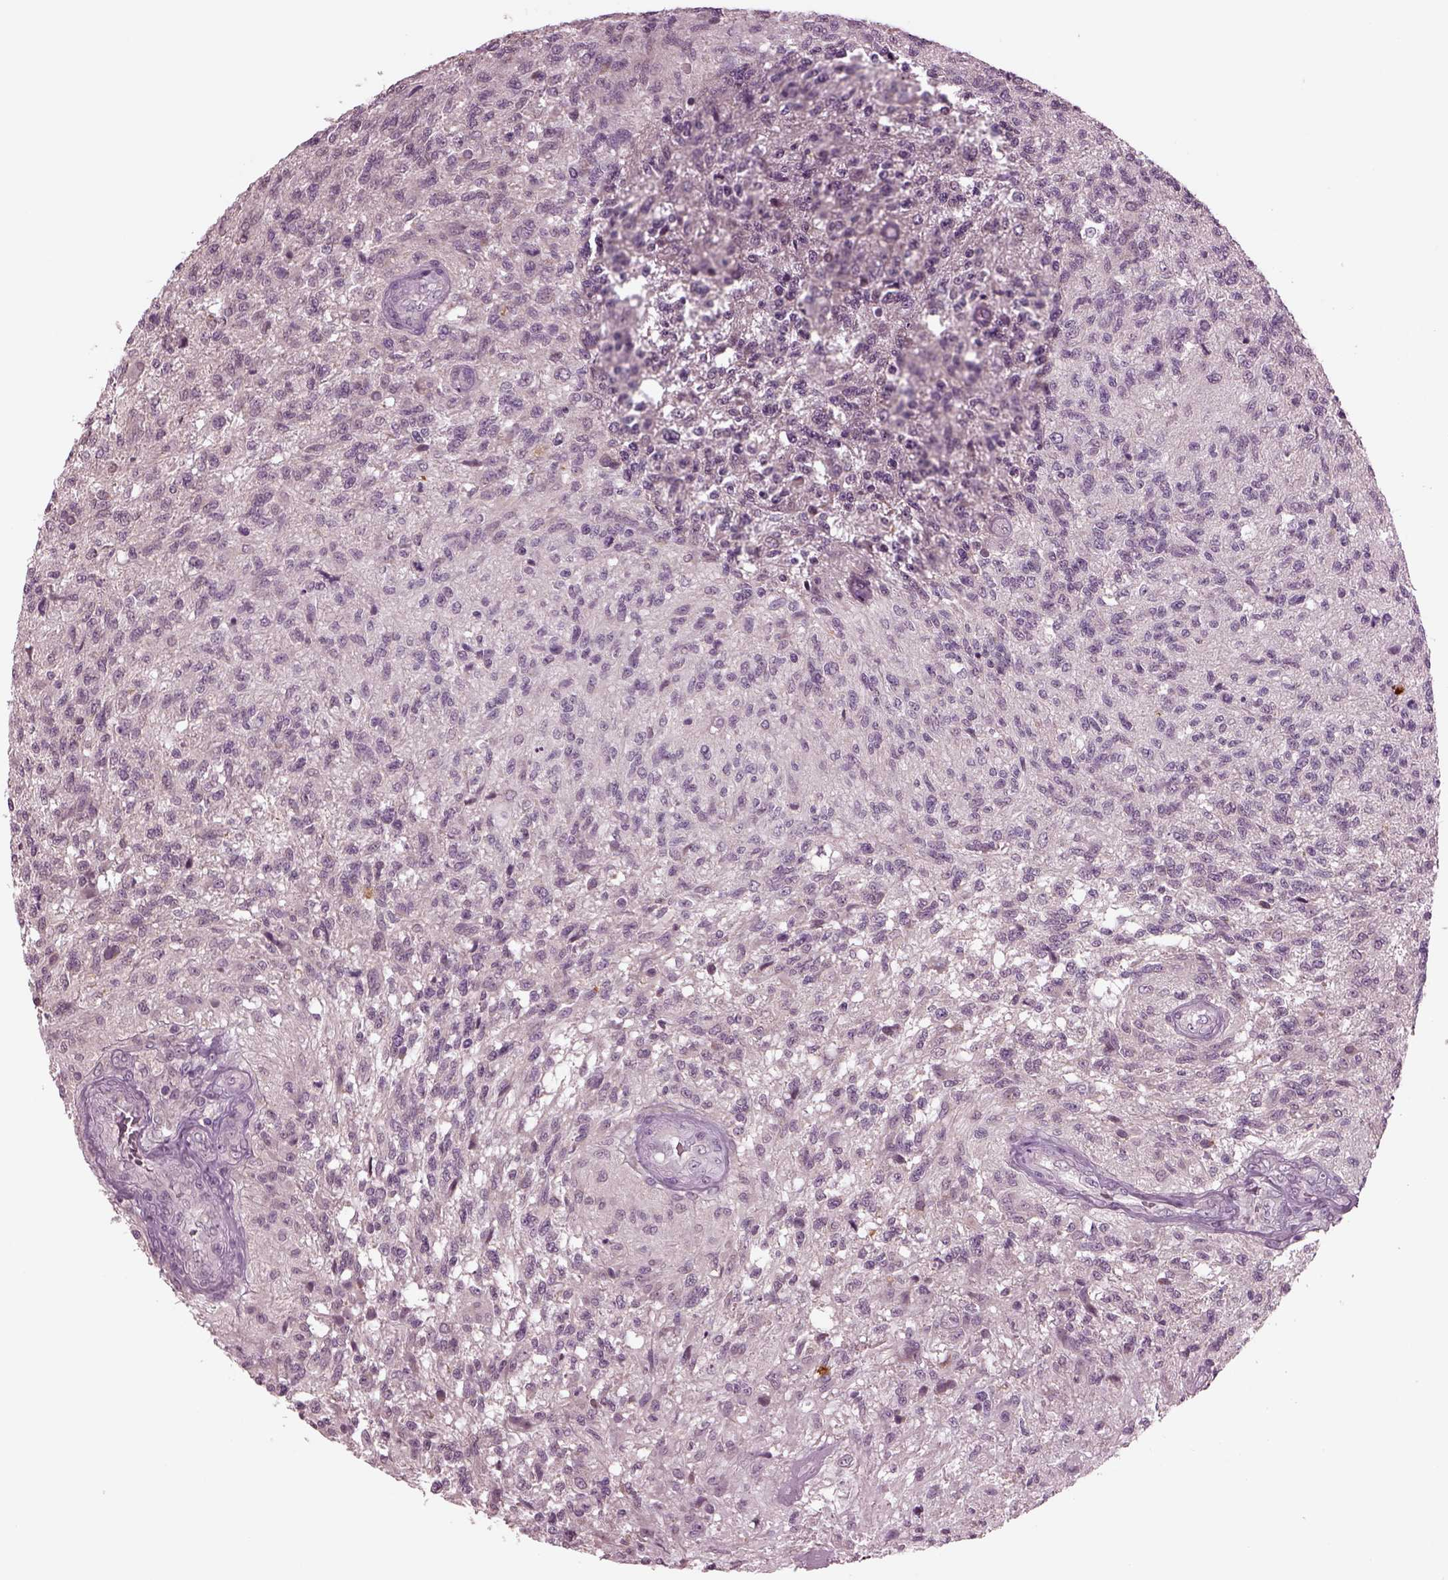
{"staining": {"intensity": "negative", "quantity": "none", "location": "none"}, "tissue": "glioma", "cell_type": "Tumor cells", "image_type": "cancer", "snomed": [{"axis": "morphology", "description": "Glioma, malignant, High grade"}, {"axis": "topography", "description": "Brain"}], "caption": "Immunohistochemical staining of human malignant glioma (high-grade) demonstrates no significant staining in tumor cells.", "gene": "CLCN4", "patient": {"sex": "male", "age": 56}}